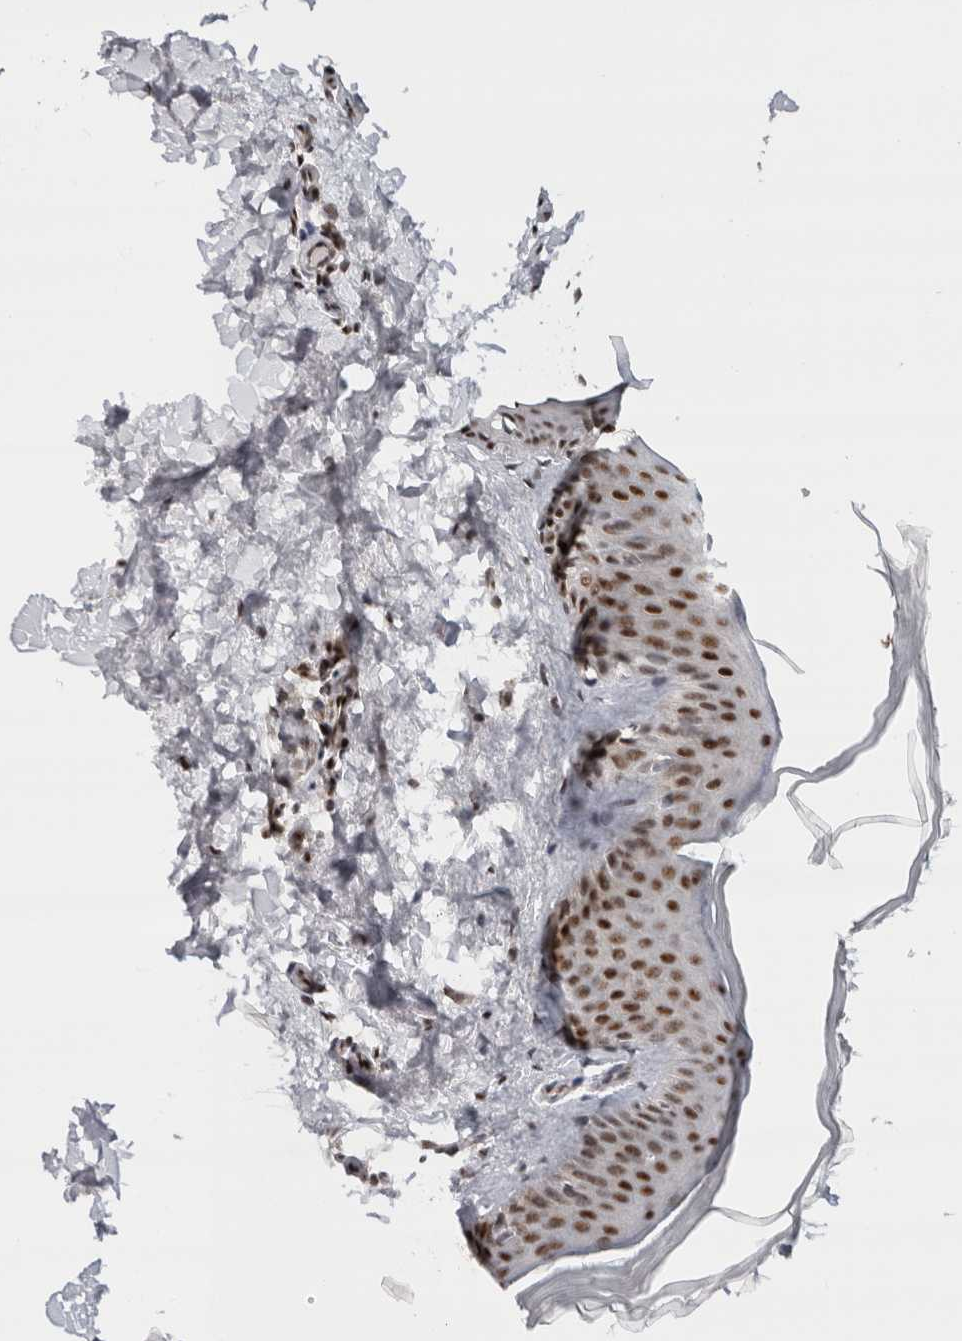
{"staining": {"intensity": "strong", "quantity": ">75%", "location": "nuclear"}, "tissue": "skin", "cell_type": "Fibroblasts", "image_type": "normal", "snomed": [{"axis": "morphology", "description": "Normal tissue, NOS"}, {"axis": "topography", "description": "Skin"}], "caption": "Skin stained with IHC reveals strong nuclear expression in approximately >75% of fibroblasts.", "gene": "MKNK1", "patient": {"sex": "female", "age": 27}}